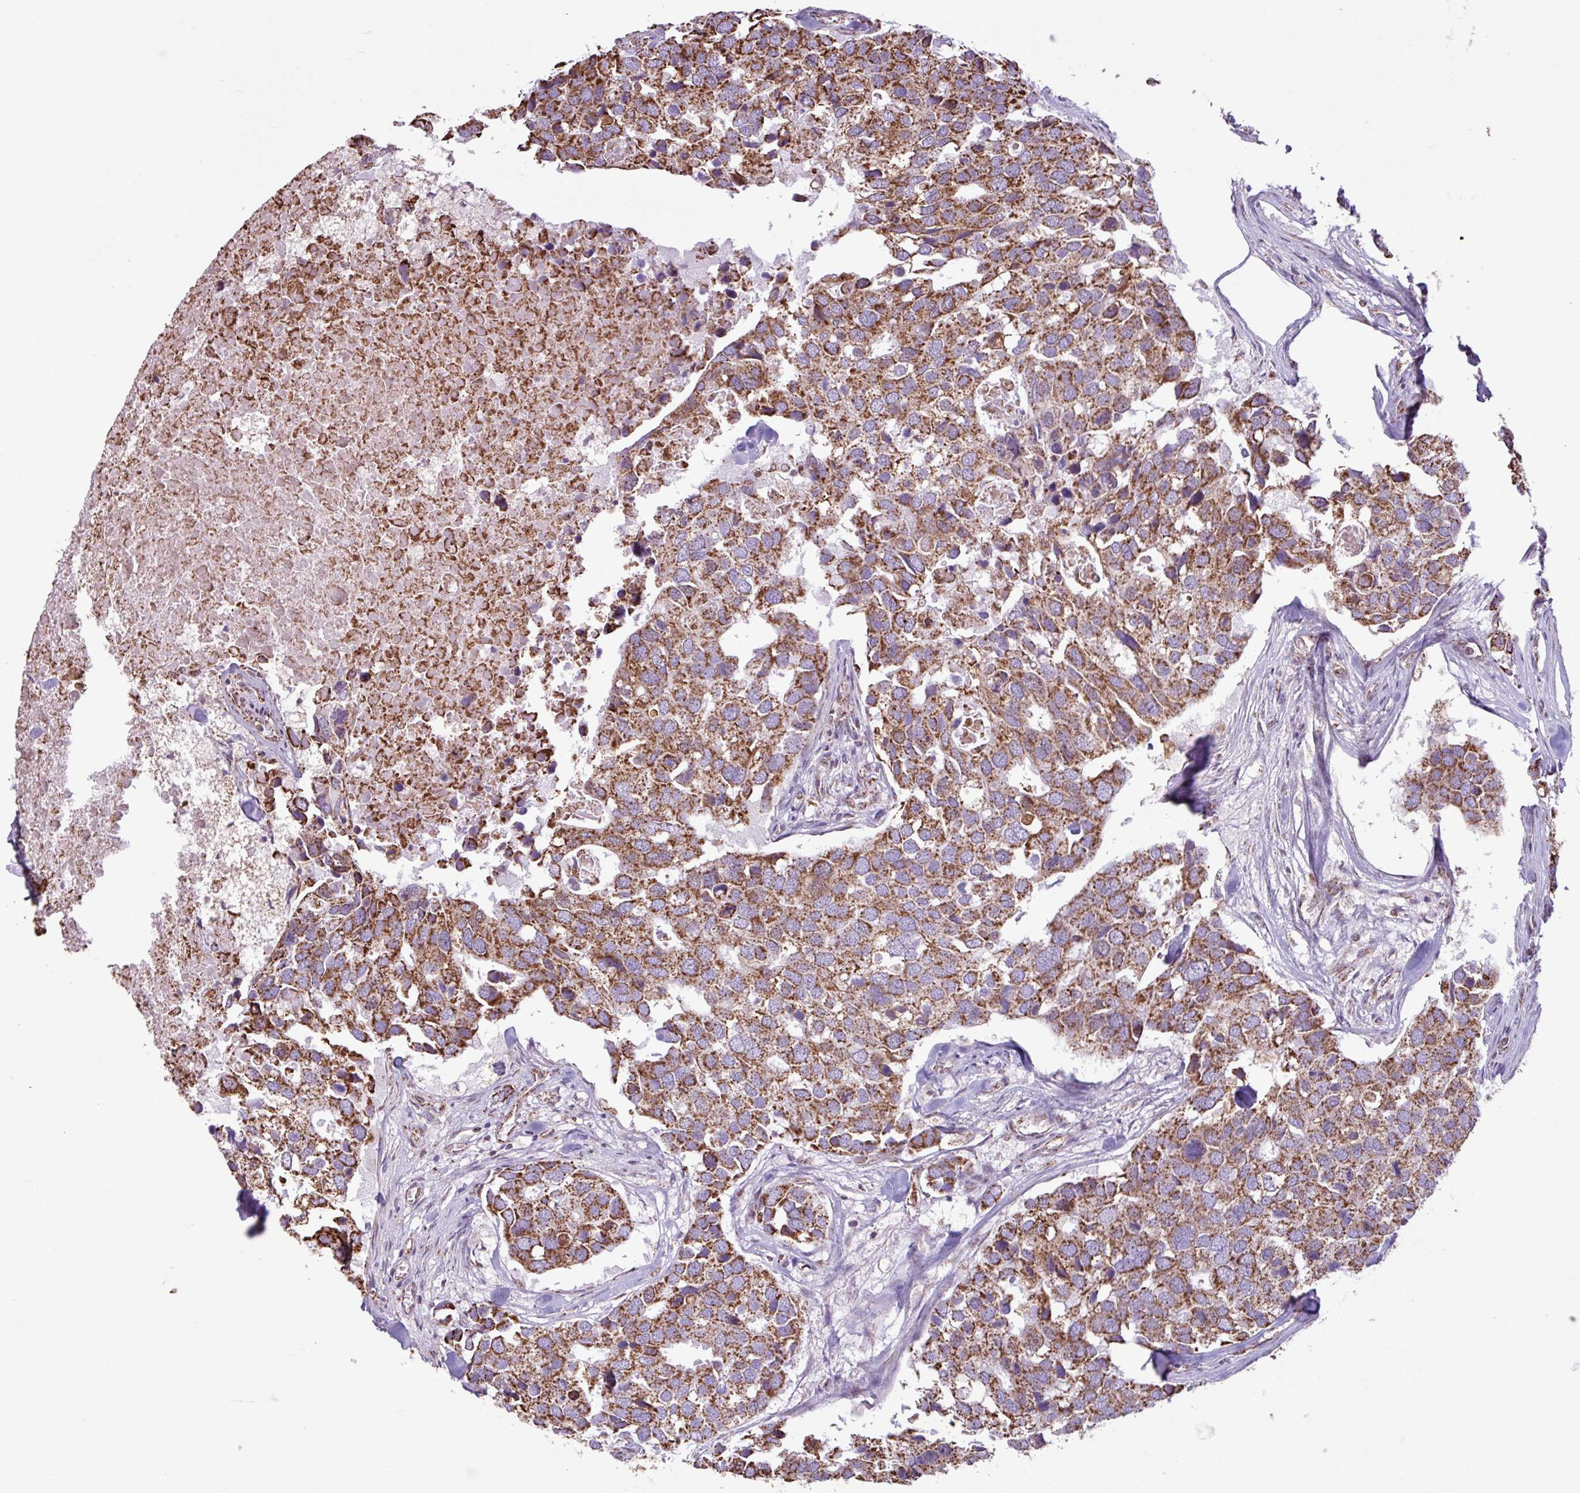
{"staining": {"intensity": "strong", "quantity": ">75%", "location": "cytoplasmic/membranous"}, "tissue": "breast cancer", "cell_type": "Tumor cells", "image_type": "cancer", "snomed": [{"axis": "morphology", "description": "Duct carcinoma"}, {"axis": "topography", "description": "Breast"}], "caption": "Immunohistochemistry (IHC) photomicrograph of human breast cancer (intraductal carcinoma) stained for a protein (brown), which displays high levels of strong cytoplasmic/membranous positivity in about >75% of tumor cells.", "gene": "ALG8", "patient": {"sex": "female", "age": 83}}